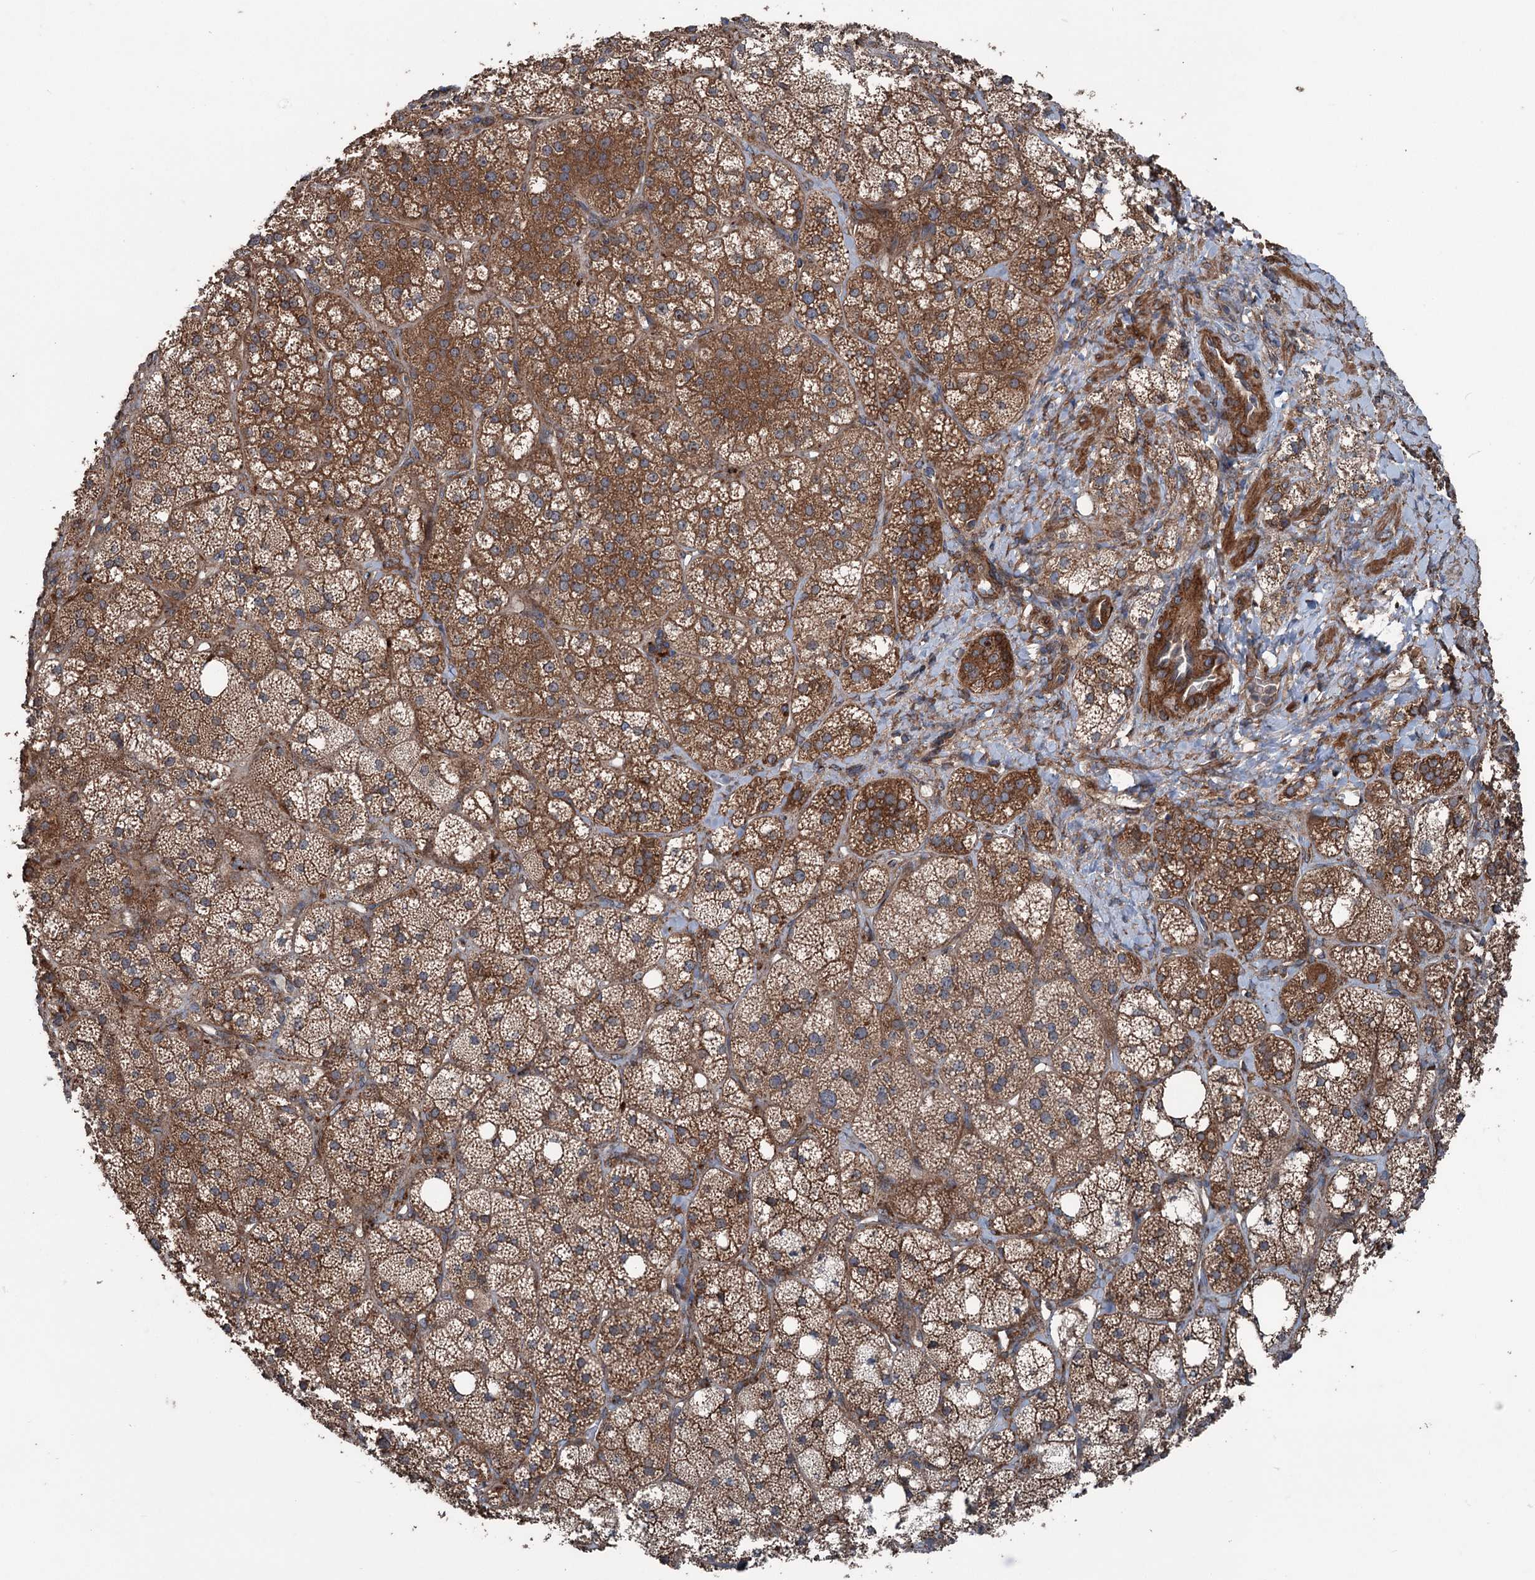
{"staining": {"intensity": "moderate", "quantity": ">75%", "location": "cytoplasmic/membranous"}, "tissue": "adrenal gland", "cell_type": "Glandular cells", "image_type": "normal", "snomed": [{"axis": "morphology", "description": "Normal tissue, NOS"}, {"axis": "topography", "description": "Adrenal gland"}], "caption": "Protein expression analysis of unremarkable human adrenal gland reveals moderate cytoplasmic/membranous expression in about >75% of glandular cells.", "gene": "RNF214", "patient": {"sex": "male", "age": 61}}